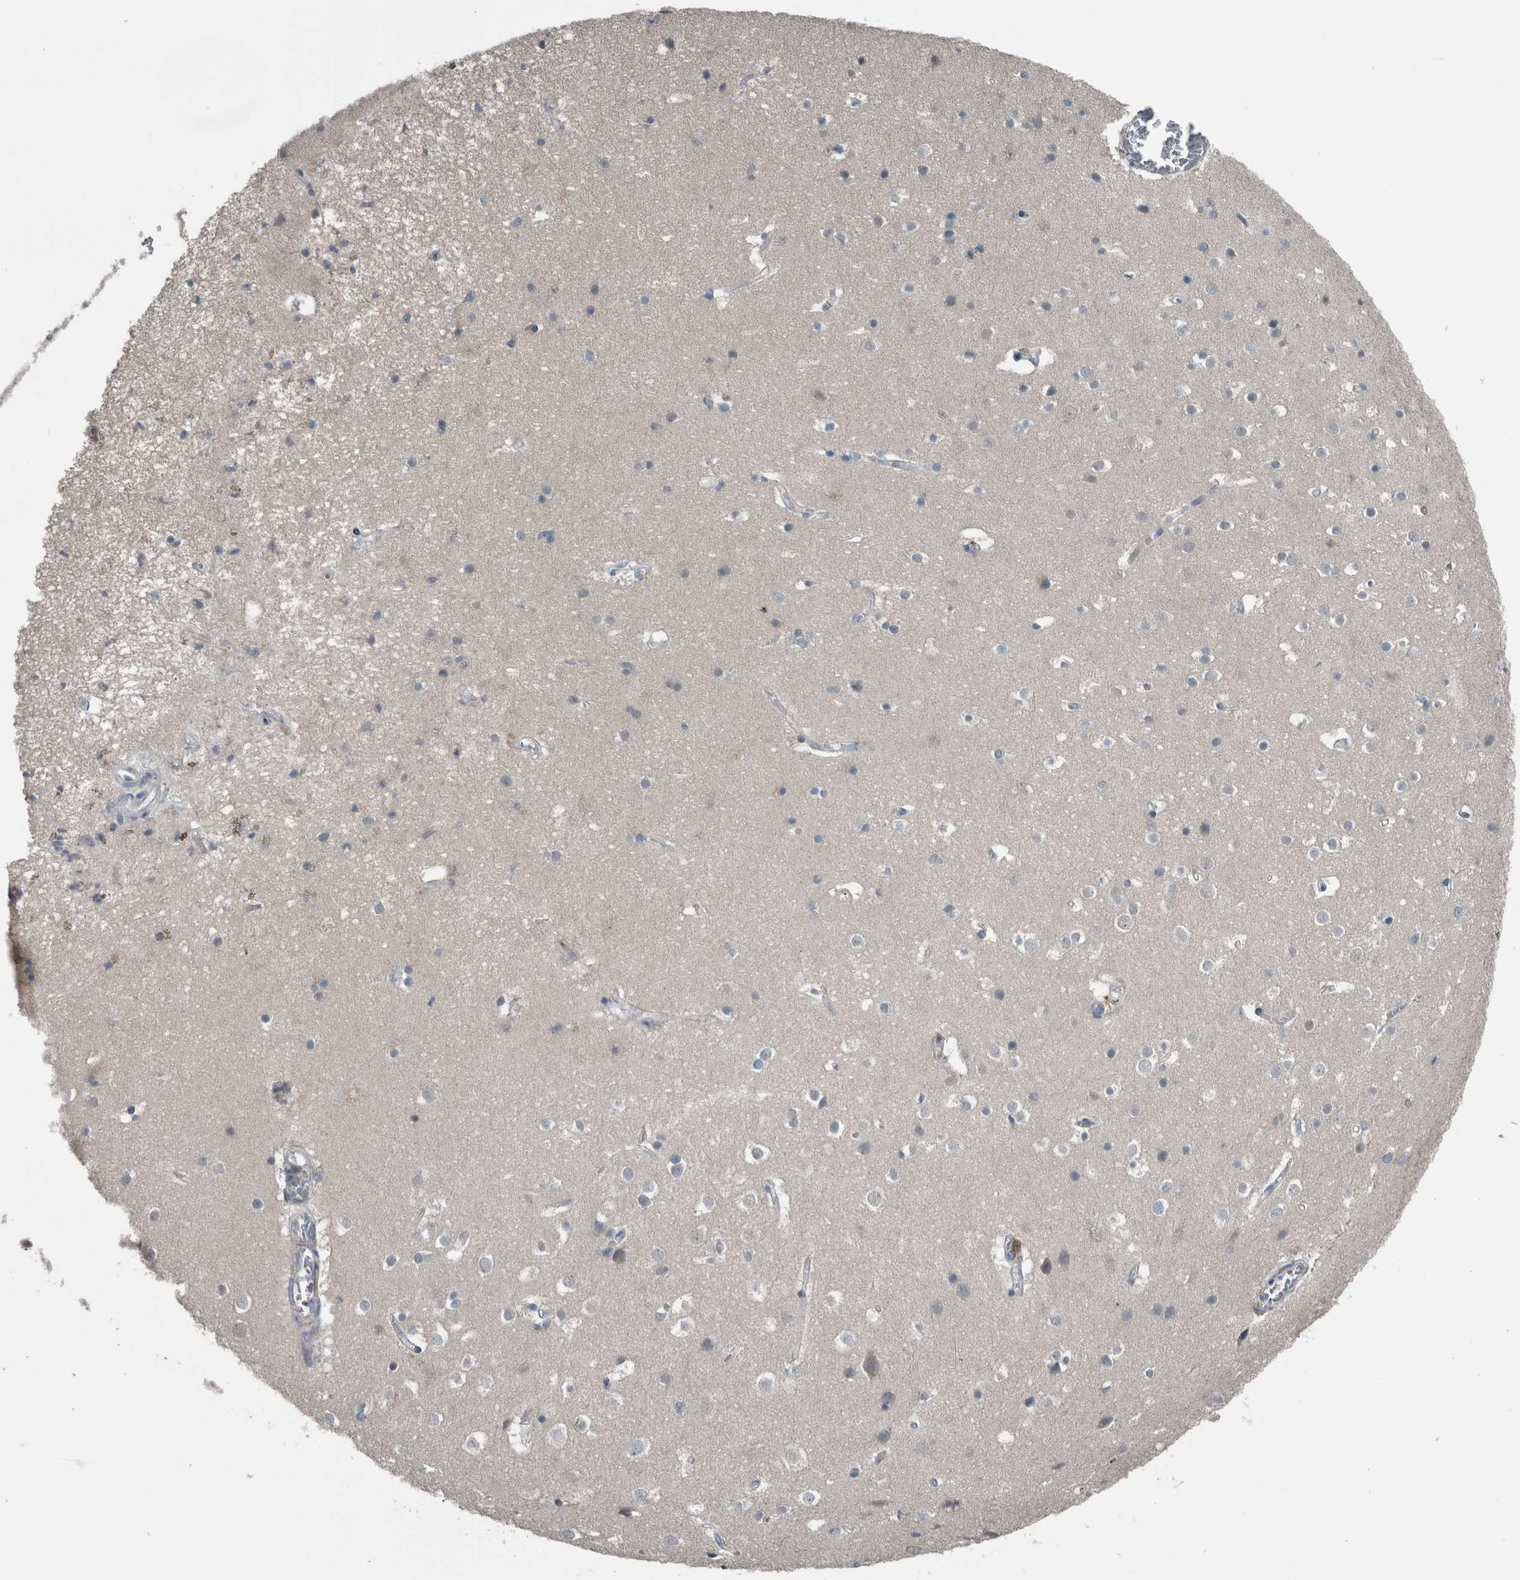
{"staining": {"intensity": "negative", "quantity": "none", "location": "none"}, "tissue": "cerebral cortex", "cell_type": "Endothelial cells", "image_type": "normal", "snomed": [{"axis": "morphology", "description": "Normal tissue, NOS"}, {"axis": "topography", "description": "Cerebral cortex"}], "caption": "Endothelial cells show no significant protein expression in normal cerebral cortex.", "gene": "KRT20", "patient": {"sex": "male", "age": 54}}